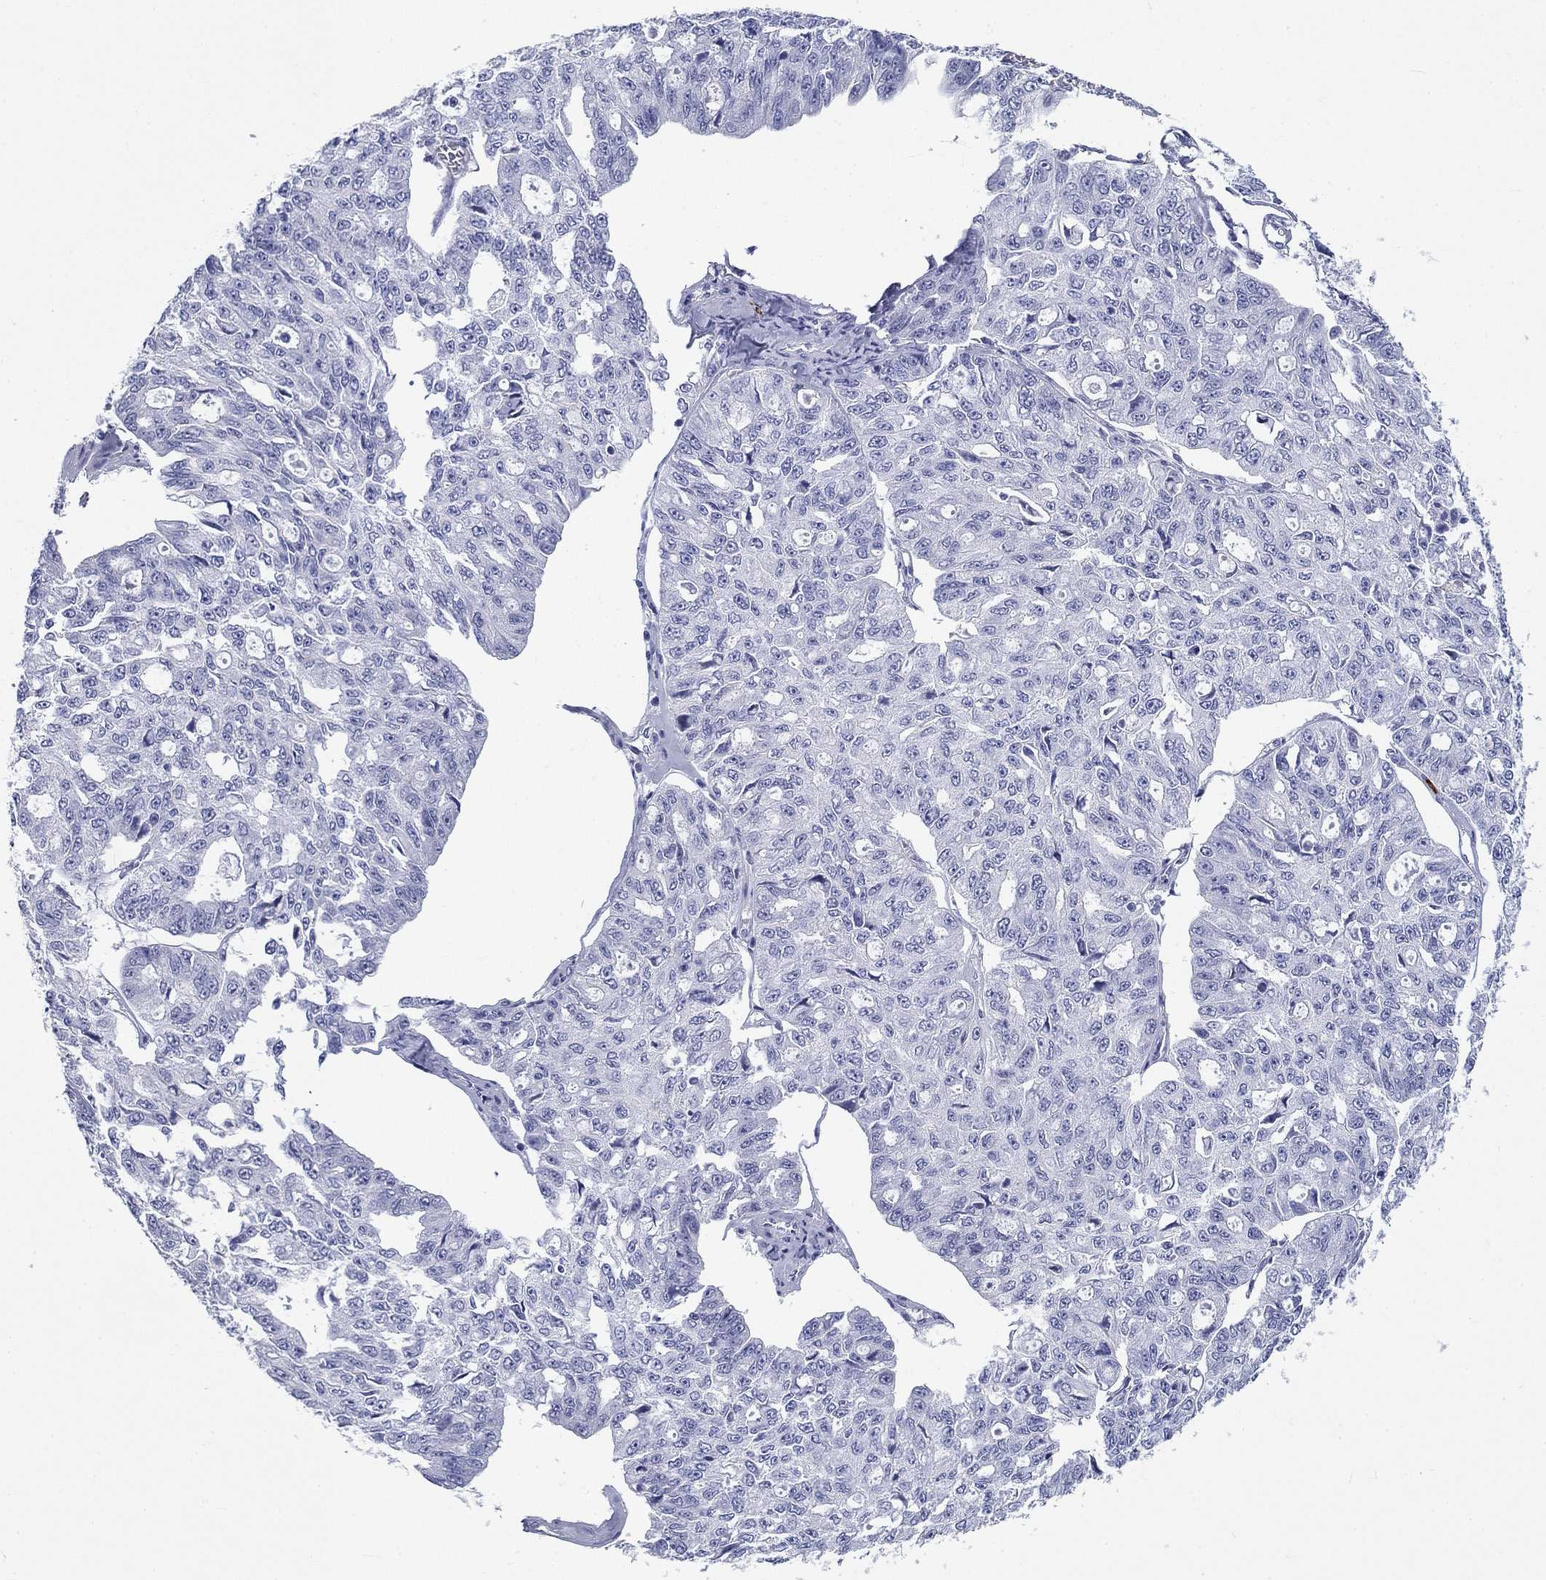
{"staining": {"intensity": "negative", "quantity": "none", "location": "none"}, "tissue": "ovarian cancer", "cell_type": "Tumor cells", "image_type": "cancer", "snomed": [{"axis": "morphology", "description": "Carcinoma, endometroid"}, {"axis": "topography", "description": "Ovary"}], "caption": "IHC histopathology image of endometroid carcinoma (ovarian) stained for a protein (brown), which shows no staining in tumor cells.", "gene": "CD40LG", "patient": {"sex": "female", "age": 65}}